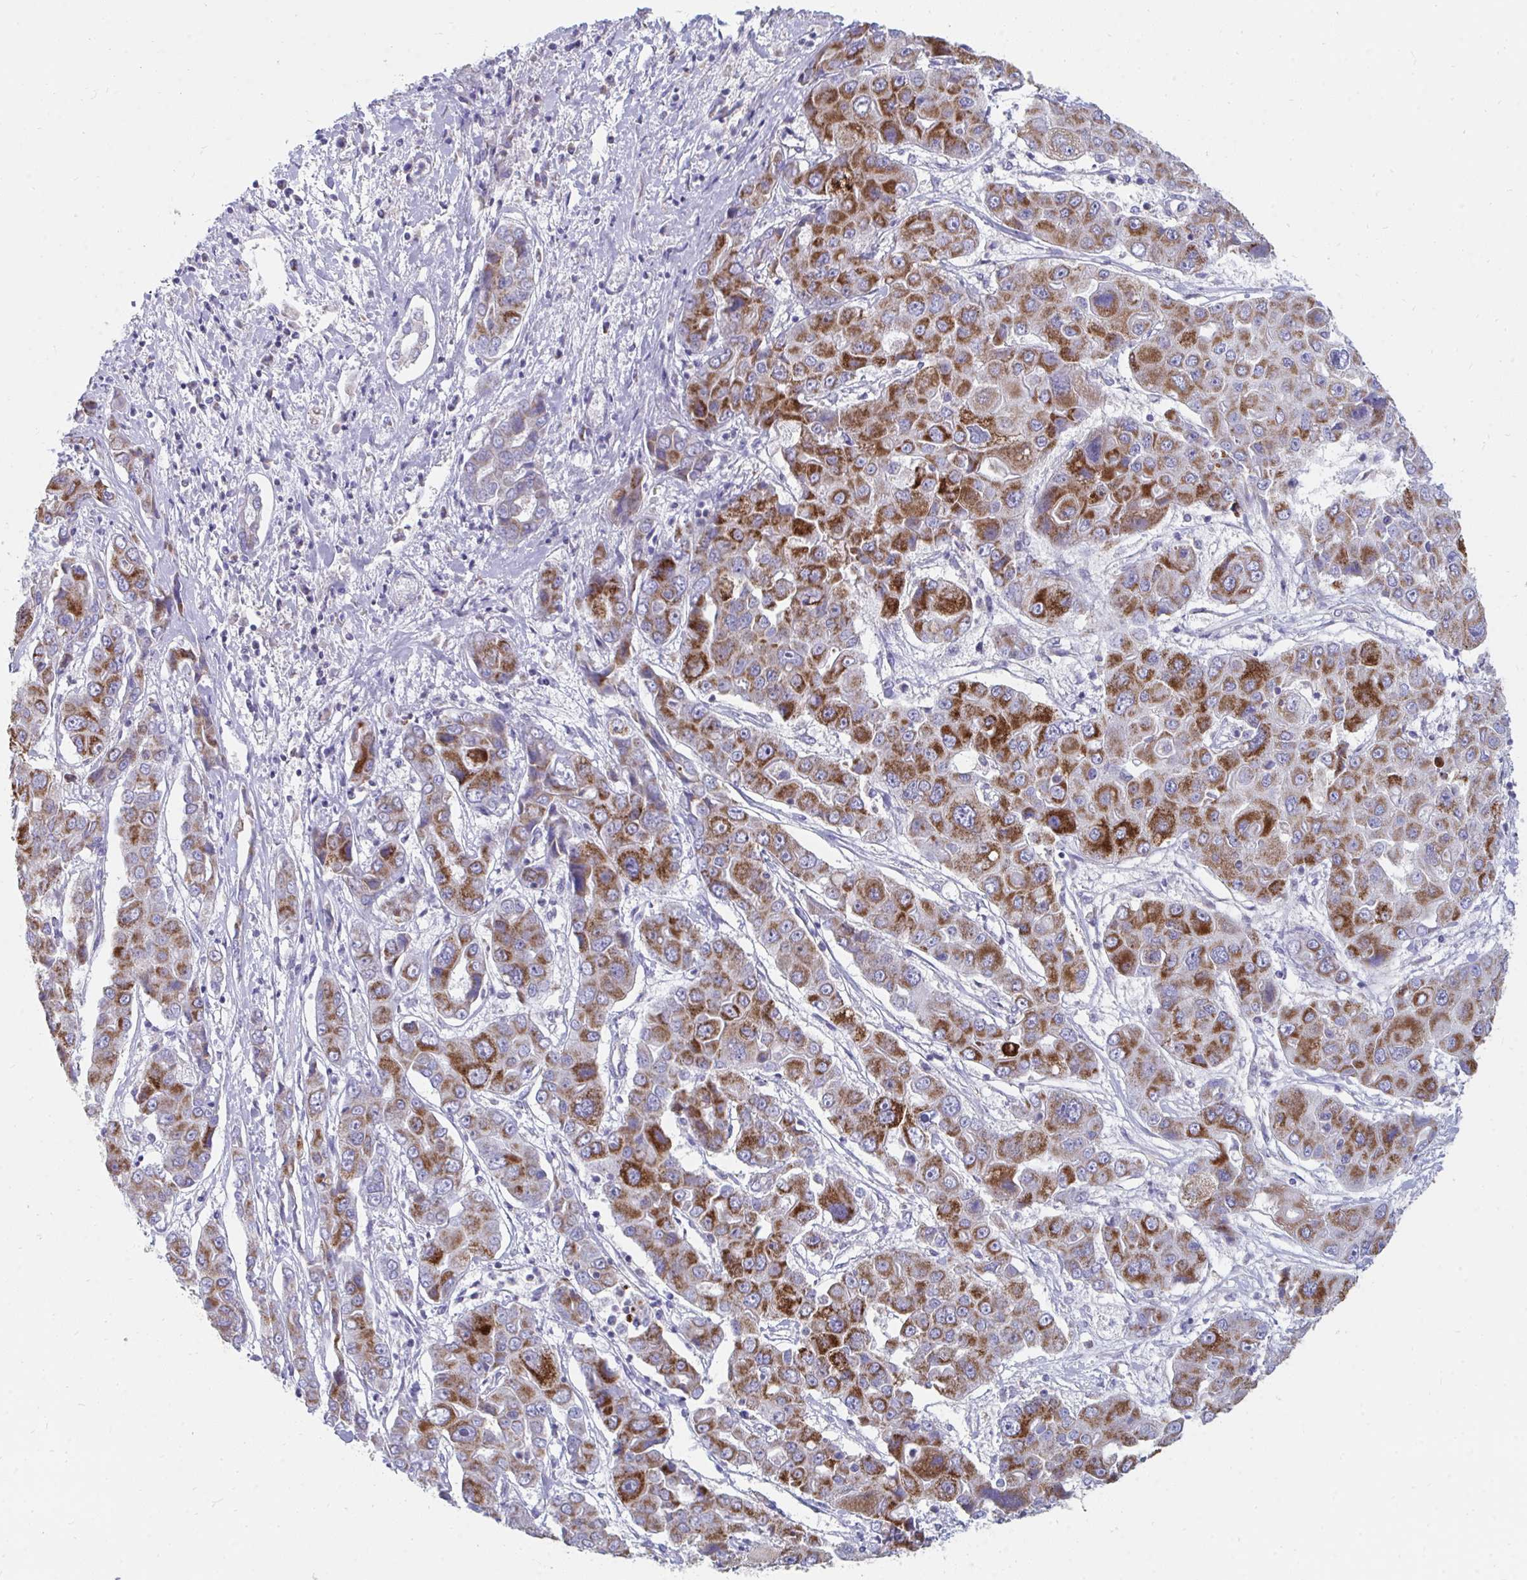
{"staining": {"intensity": "strong", "quantity": ">75%", "location": "cytoplasmic/membranous"}, "tissue": "liver cancer", "cell_type": "Tumor cells", "image_type": "cancer", "snomed": [{"axis": "morphology", "description": "Cholangiocarcinoma"}, {"axis": "topography", "description": "Liver"}], "caption": "Protein analysis of liver cancer (cholangiocarcinoma) tissue exhibits strong cytoplasmic/membranous positivity in about >75% of tumor cells.", "gene": "PC", "patient": {"sex": "male", "age": 67}}